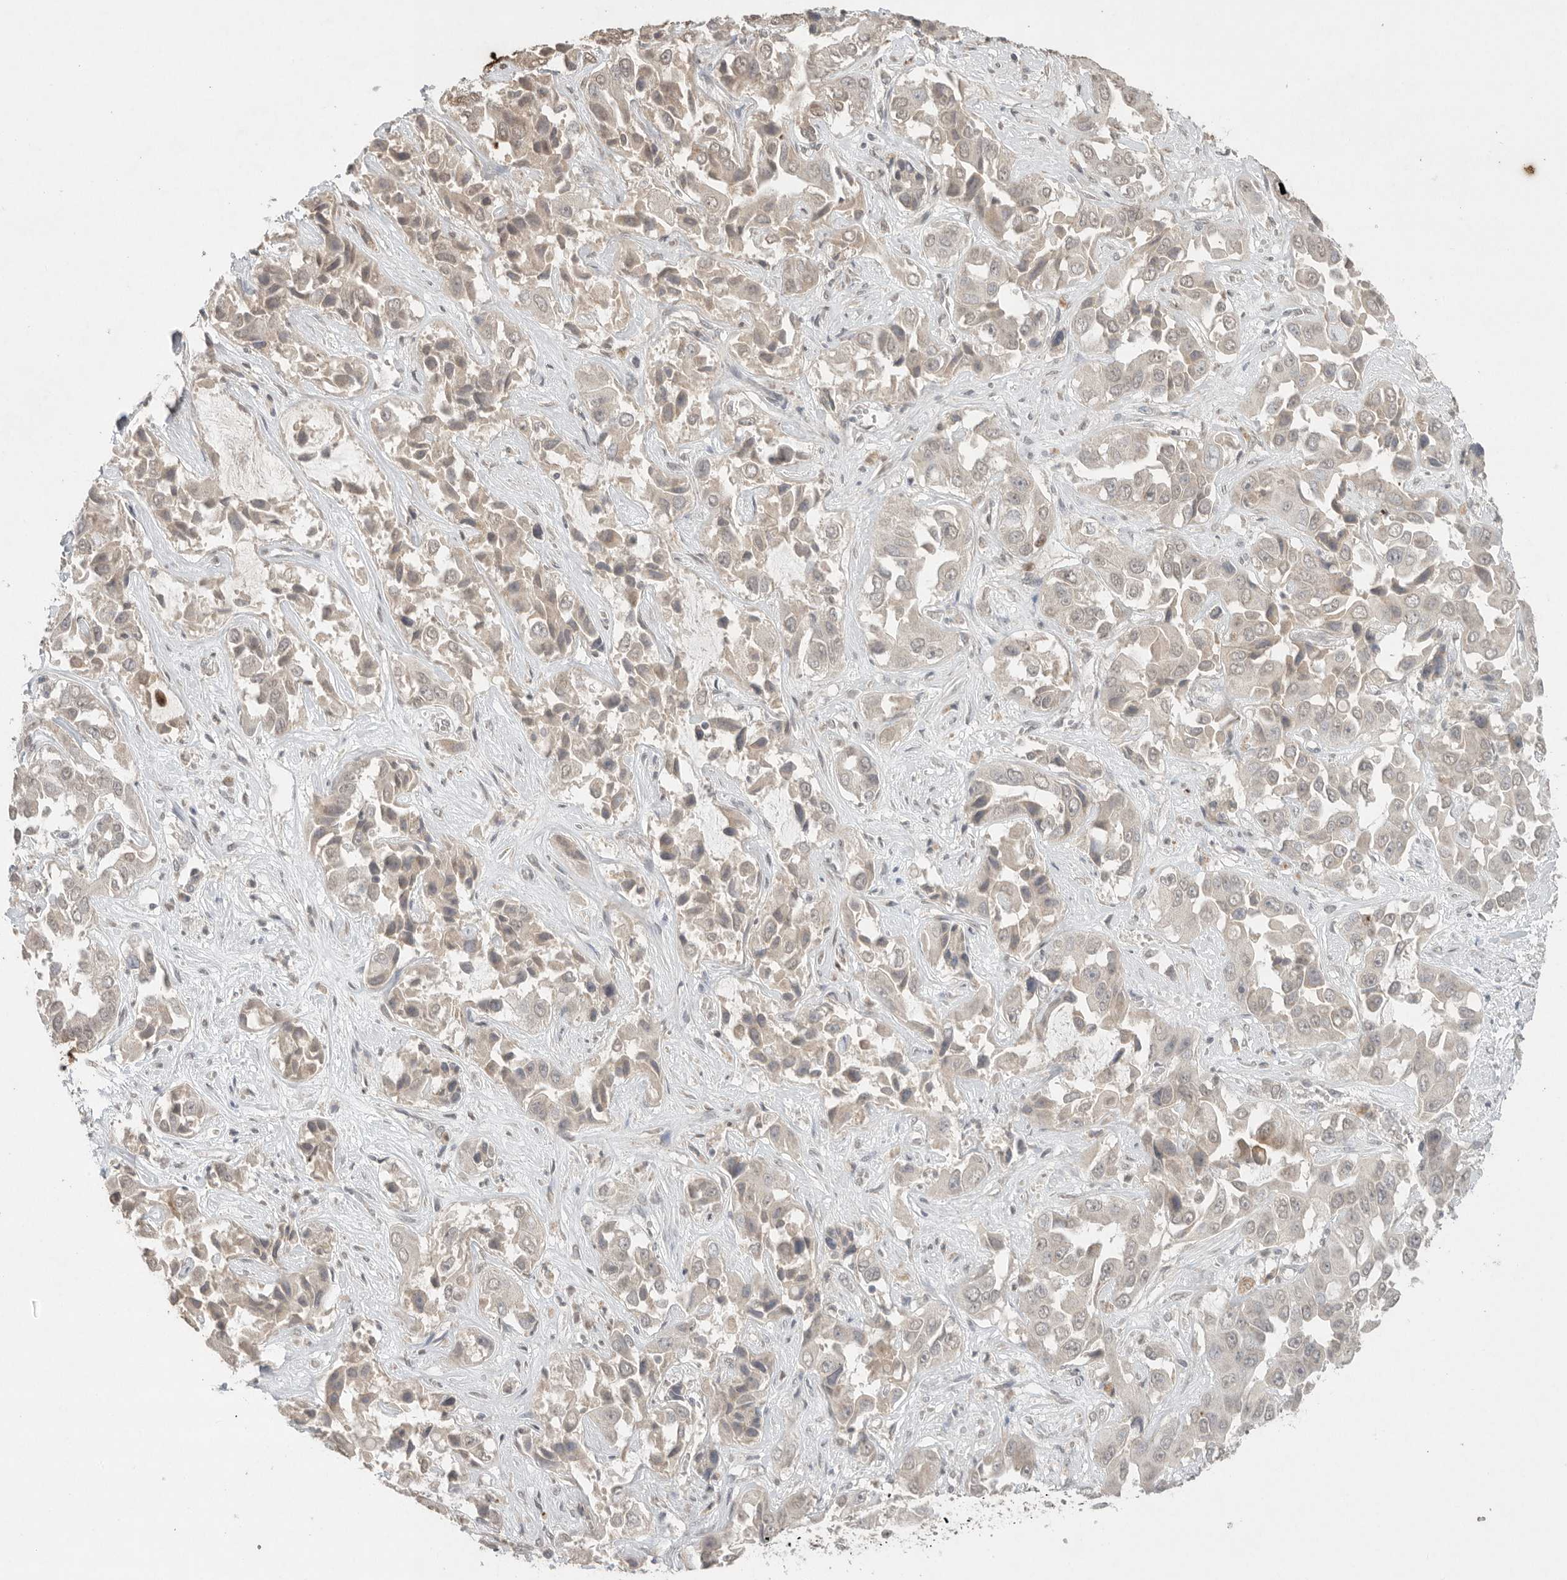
{"staining": {"intensity": "weak", "quantity": "25%-75%", "location": "cytoplasmic/membranous,nuclear"}, "tissue": "liver cancer", "cell_type": "Tumor cells", "image_type": "cancer", "snomed": [{"axis": "morphology", "description": "Cholangiocarcinoma"}, {"axis": "topography", "description": "Liver"}], "caption": "Immunohistochemical staining of human liver cancer (cholangiocarcinoma) displays low levels of weak cytoplasmic/membranous and nuclear positivity in about 25%-75% of tumor cells. The staining is performed using DAB brown chromogen to label protein expression. The nuclei are counter-stained blue using hematoxylin.", "gene": "KLK5", "patient": {"sex": "female", "age": 52}}